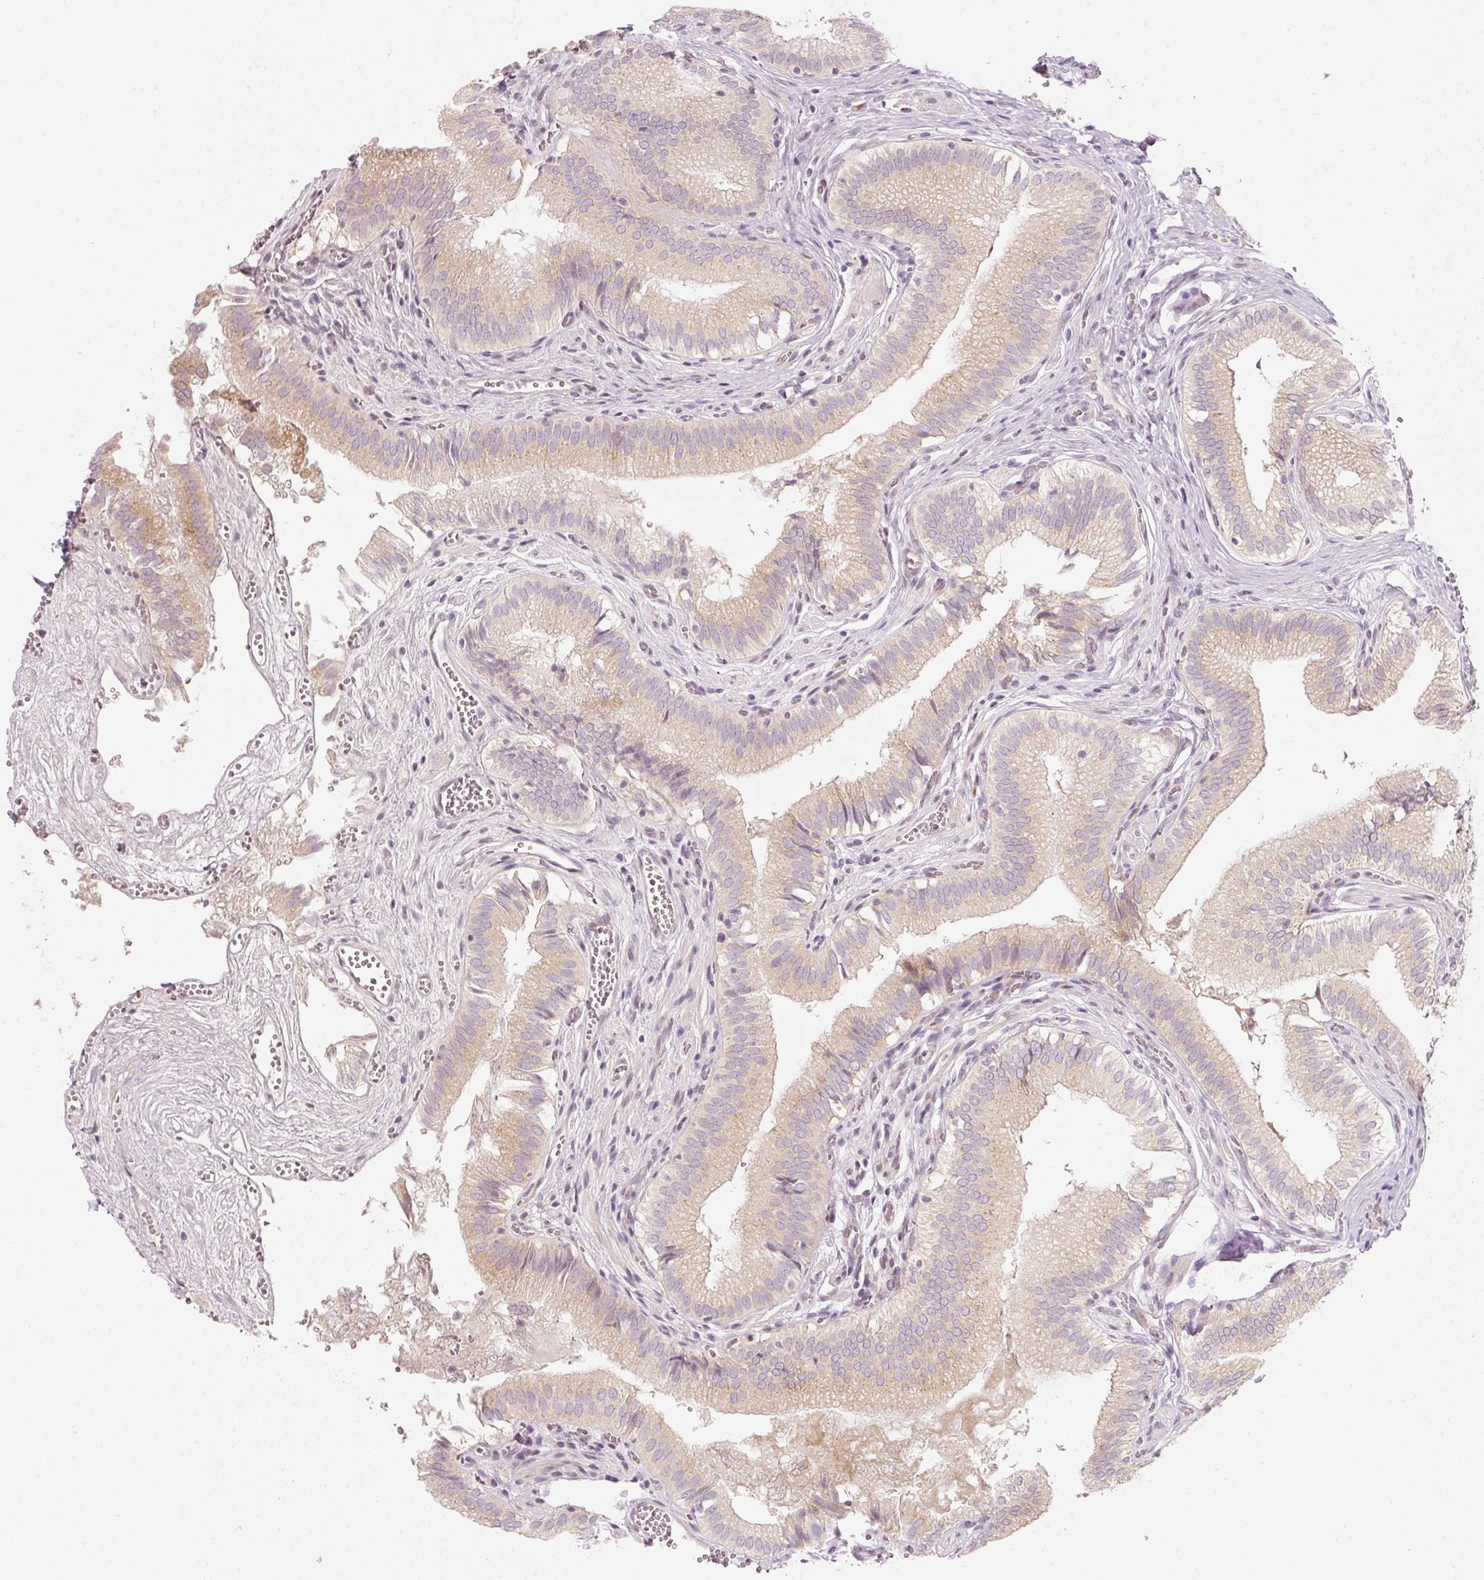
{"staining": {"intensity": "moderate", "quantity": "25%-75%", "location": "cytoplasmic/membranous"}, "tissue": "gallbladder", "cell_type": "Glandular cells", "image_type": "normal", "snomed": [{"axis": "morphology", "description": "Normal tissue, NOS"}, {"axis": "topography", "description": "Gallbladder"}, {"axis": "topography", "description": "Peripheral nerve tissue"}], "caption": "Glandular cells exhibit medium levels of moderate cytoplasmic/membranous expression in about 25%-75% of cells in unremarkable human gallbladder. (DAB (3,3'-diaminobenzidine) = brown stain, brightfield microscopy at high magnification).", "gene": "SLC20A1", "patient": {"sex": "male", "age": 17}}